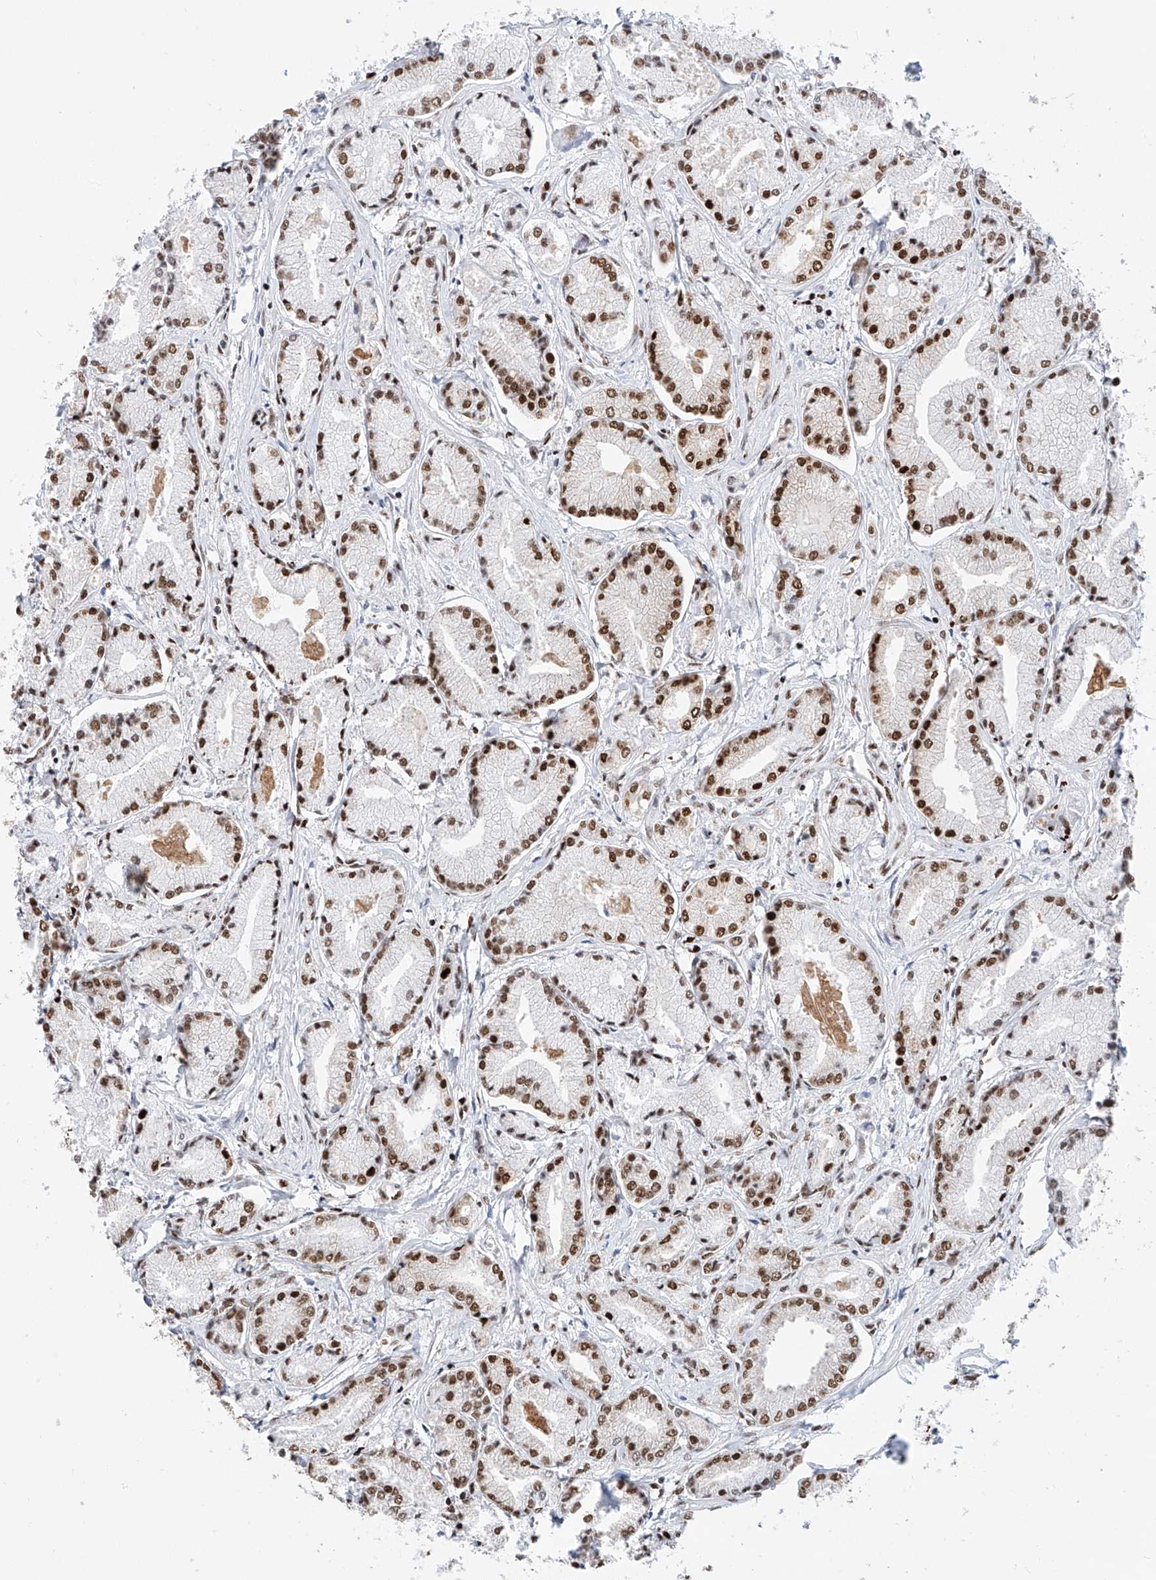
{"staining": {"intensity": "strong", "quantity": ">75%", "location": "nuclear"}, "tissue": "prostate cancer", "cell_type": "Tumor cells", "image_type": "cancer", "snomed": [{"axis": "morphology", "description": "Adenocarcinoma, Low grade"}, {"axis": "topography", "description": "Prostate"}], "caption": "Protein expression analysis of prostate low-grade adenocarcinoma demonstrates strong nuclear positivity in approximately >75% of tumor cells.", "gene": "SRSF6", "patient": {"sex": "male", "age": 60}}